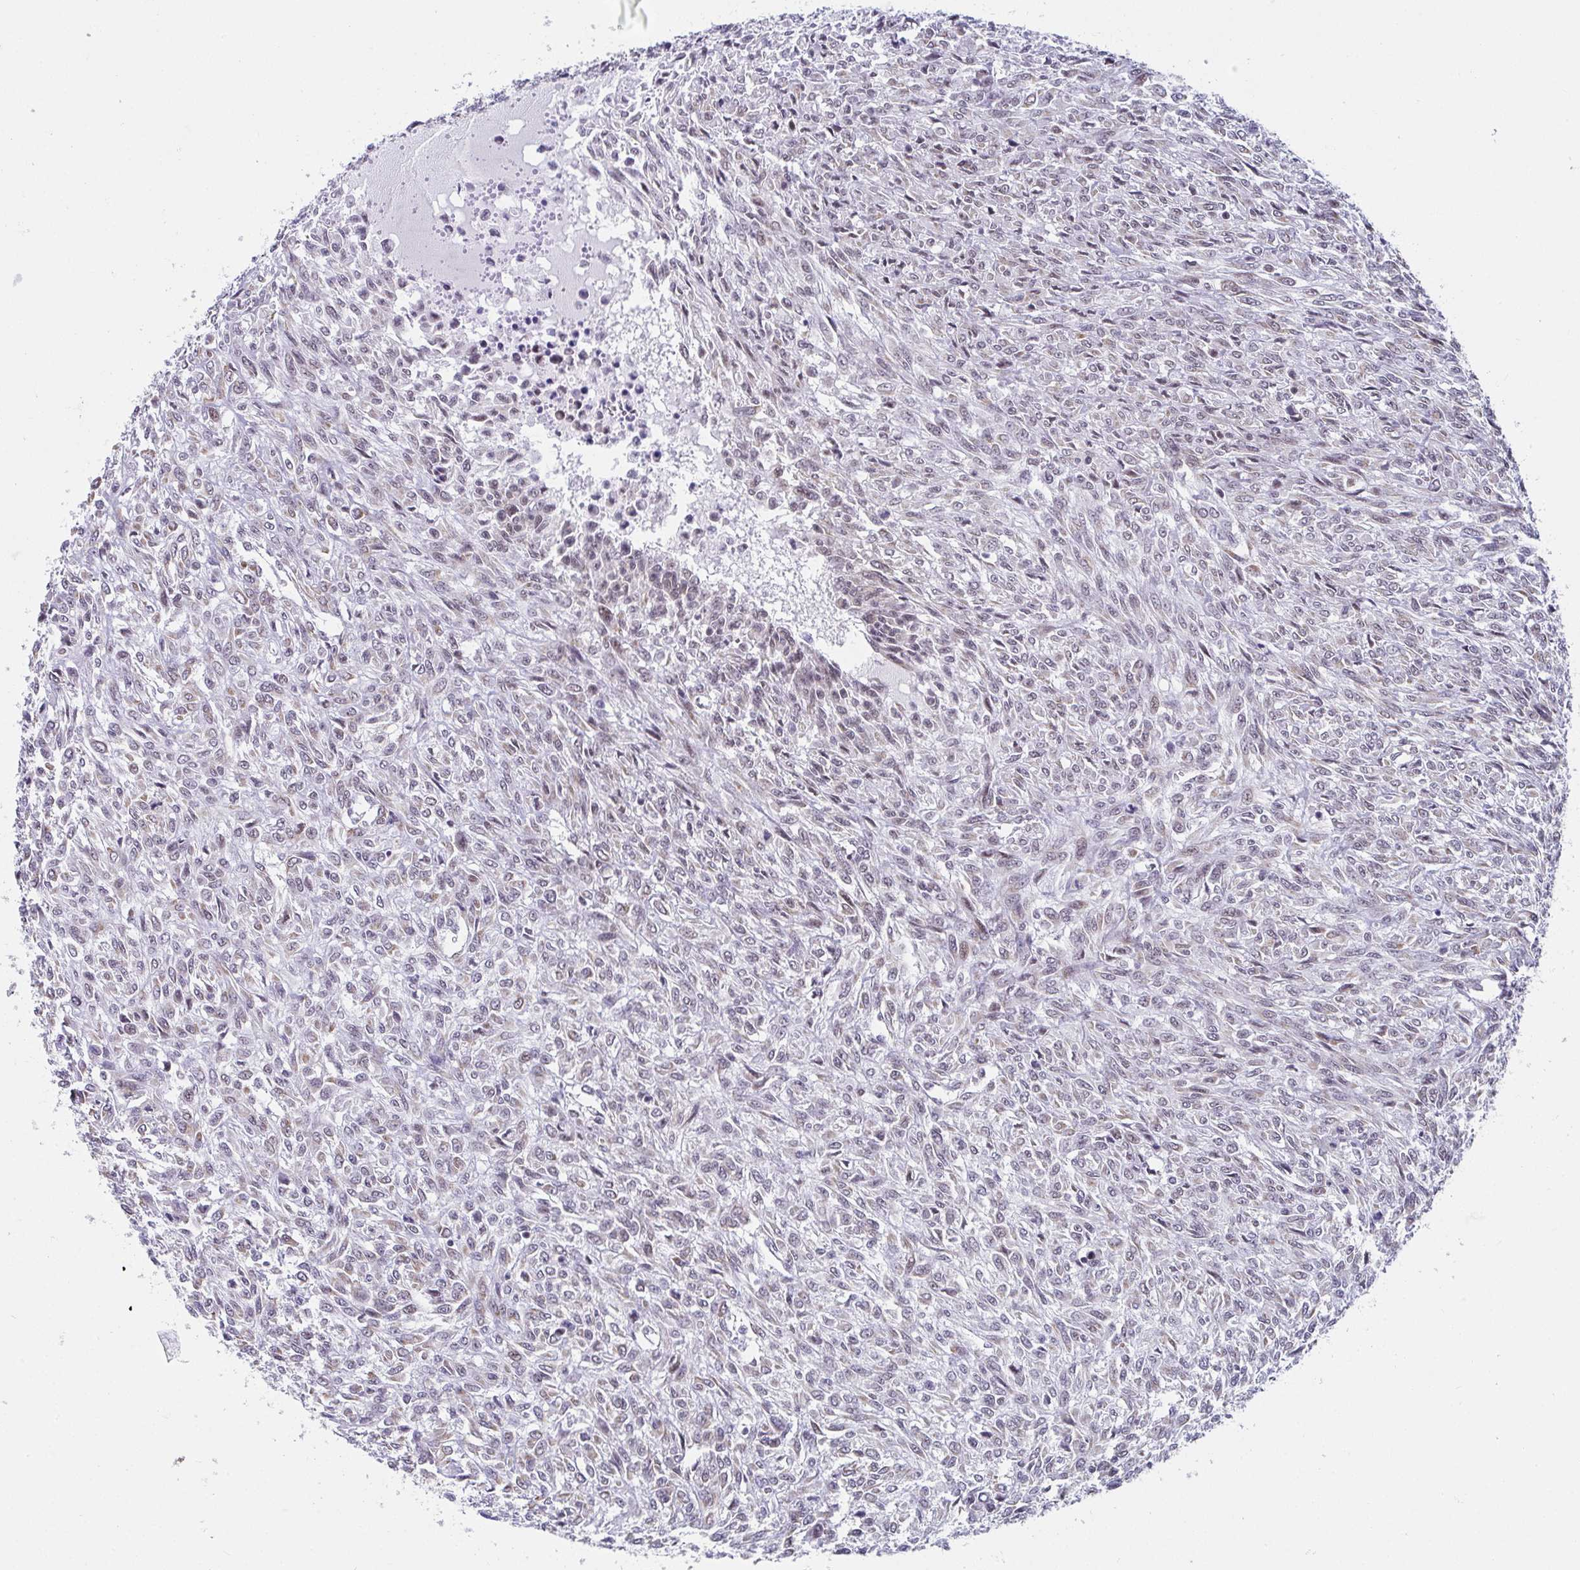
{"staining": {"intensity": "weak", "quantity": "<25%", "location": "nuclear"}, "tissue": "renal cancer", "cell_type": "Tumor cells", "image_type": "cancer", "snomed": [{"axis": "morphology", "description": "Adenocarcinoma, NOS"}, {"axis": "topography", "description": "Kidney"}], "caption": "Image shows no protein positivity in tumor cells of renal cancer tissue.", "gene": "WDR72", "patient": {"sex": "male", "age": 58}}